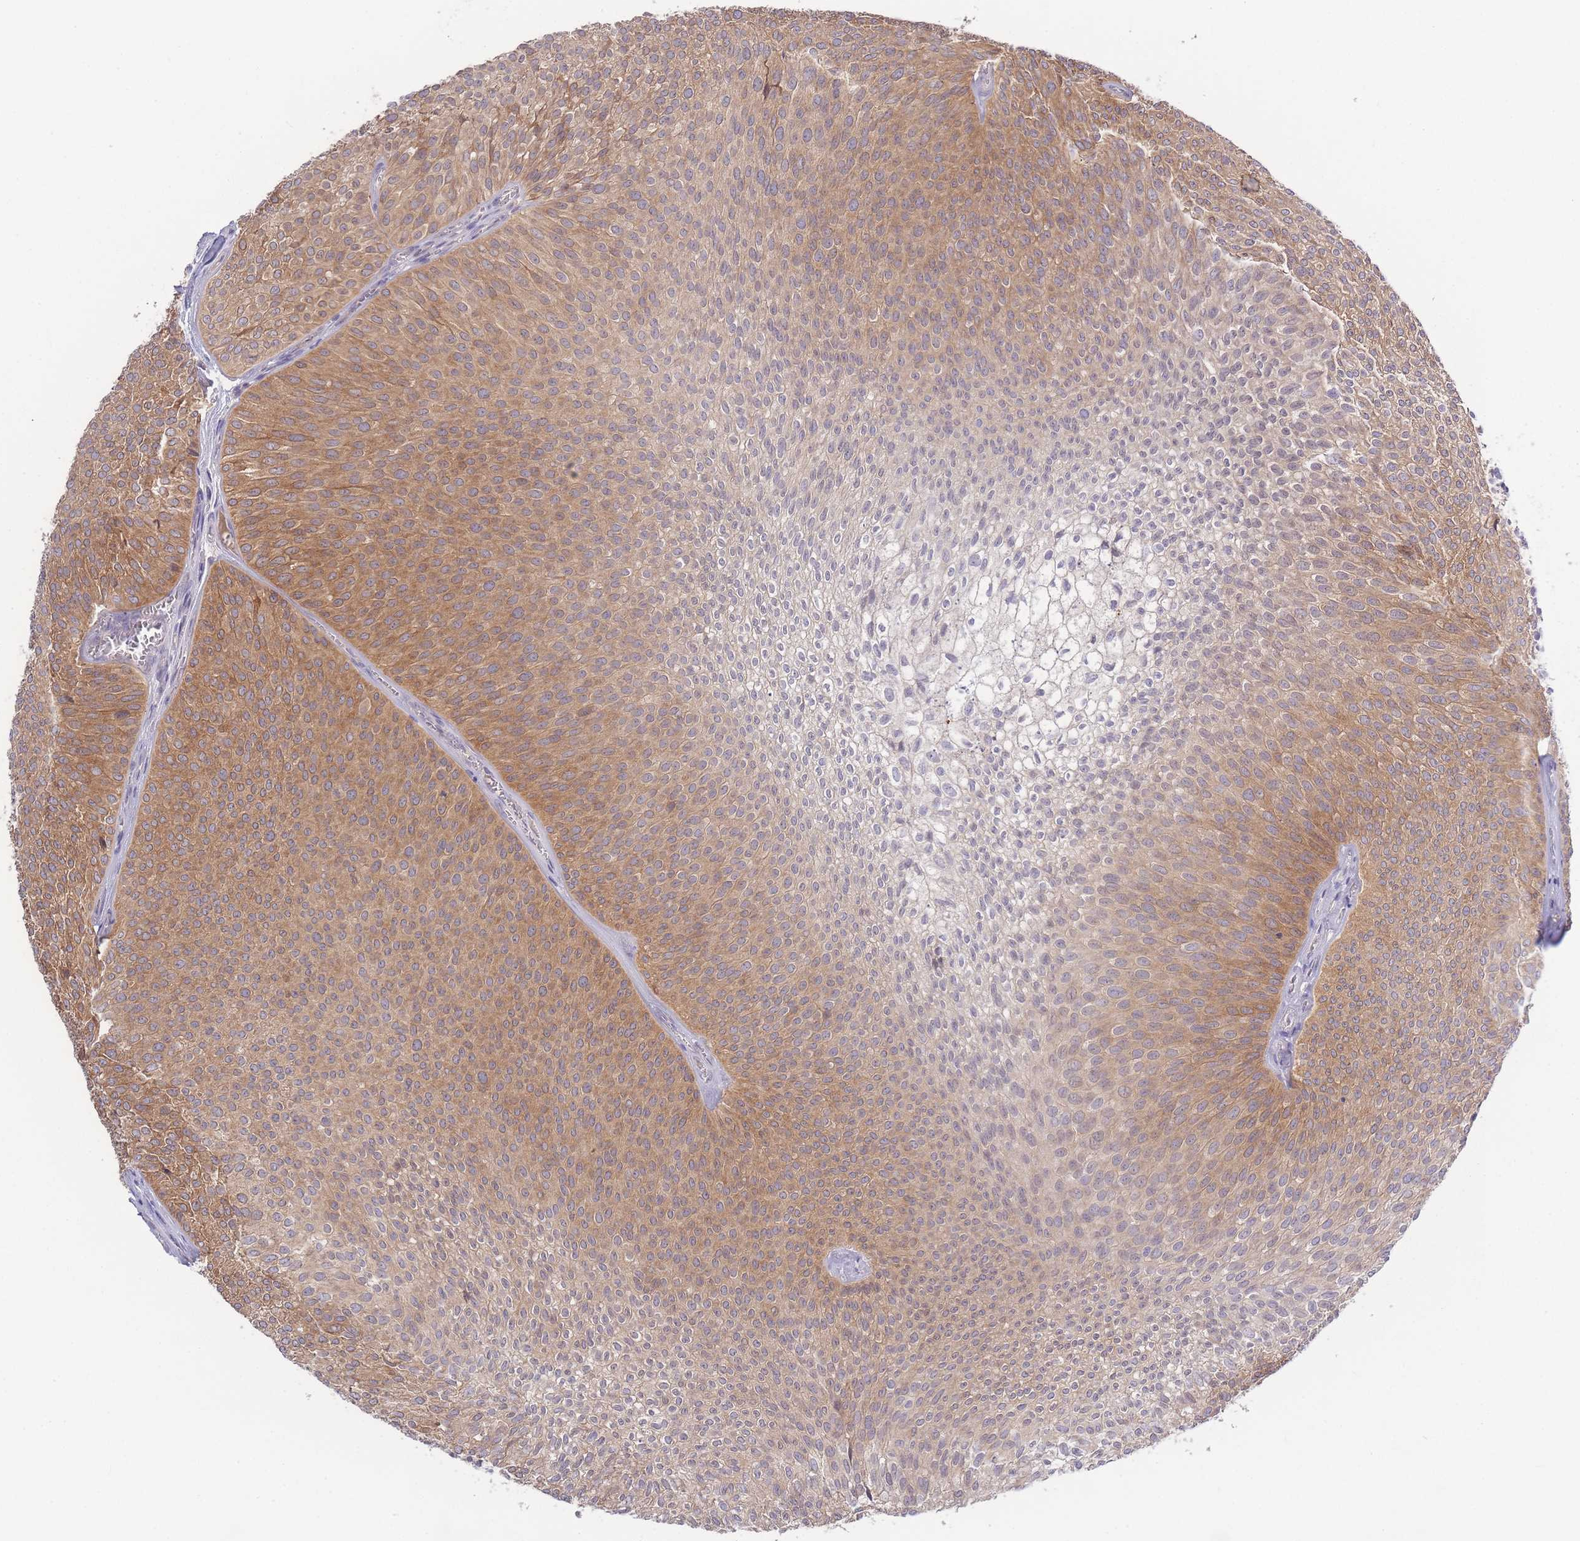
{"staining": {"intensity": "moderate", "quantity": ">75%", "location": "cytoplasmic/membranous"}, "tissue": "urothelial cancer", "cell_type": "Tumor cells", "image_type": "cancer", "snomed": [{"axis": "morphology", "description": "Urothelial carcinoma, Low grade"}, {"axis": "topography", "description": "Urinary bladder"}], "caption": "Protein positivity by immunohistochemistry (IHC) displays moderate cytoplasmic/membranous positivity in approximately >75% of tumor cells in low-grade urothelial carcinoma. (DAB IHC, brown staining for protein, blue staining for nuclei).", "gene": "SPHKAP", "patient": {"sex": "male", "age": 91}}